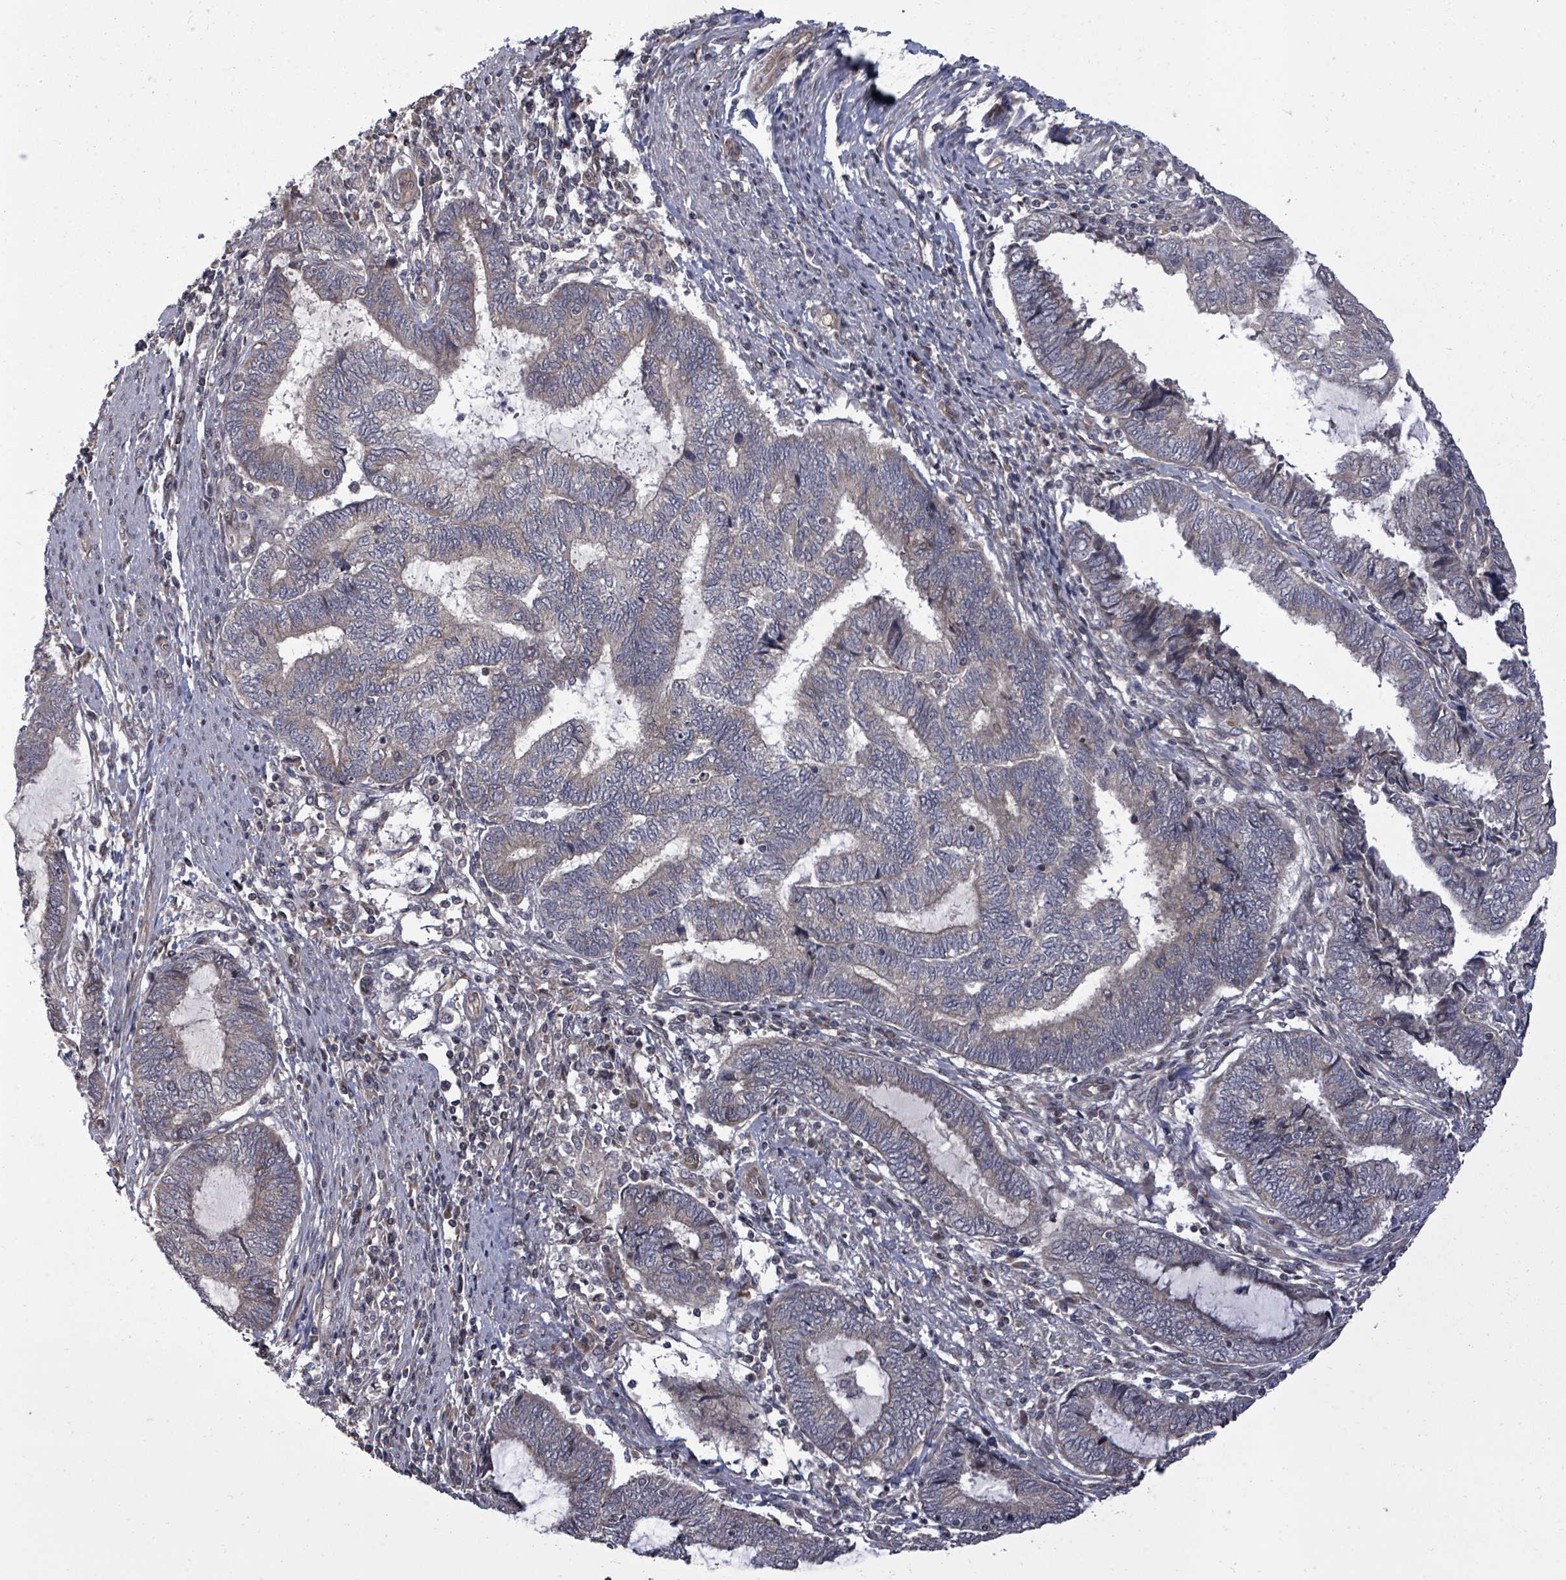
{"staining": {"intensity": "weak", "quantity": "<25%", "location": "cytoplasmic/membranous"}, "tissue": "endometrial cancer", "cell_type": "Tumor cells", "image_type": "cancer", "snomed": [{"axis": "morphology", "description": "Adenocarcinoma, NOS"}, {"axis": "topography", "description": "Uterus"}, {"axis": "topography", "description": "Endometrium"}], "caption": "Immunohistochemistry image of human endometrial adenocarcinoma stained for a protein (brown), which reveals no expression in tumor cells. The staining was performed using DAB to visualize the protein expression in brown, while the nuclei were stained in blue with hematoxylin (Magnification: 20x).", "gene": "KRTAP27-1", "patient": {"sex": "female", "age": 70}}